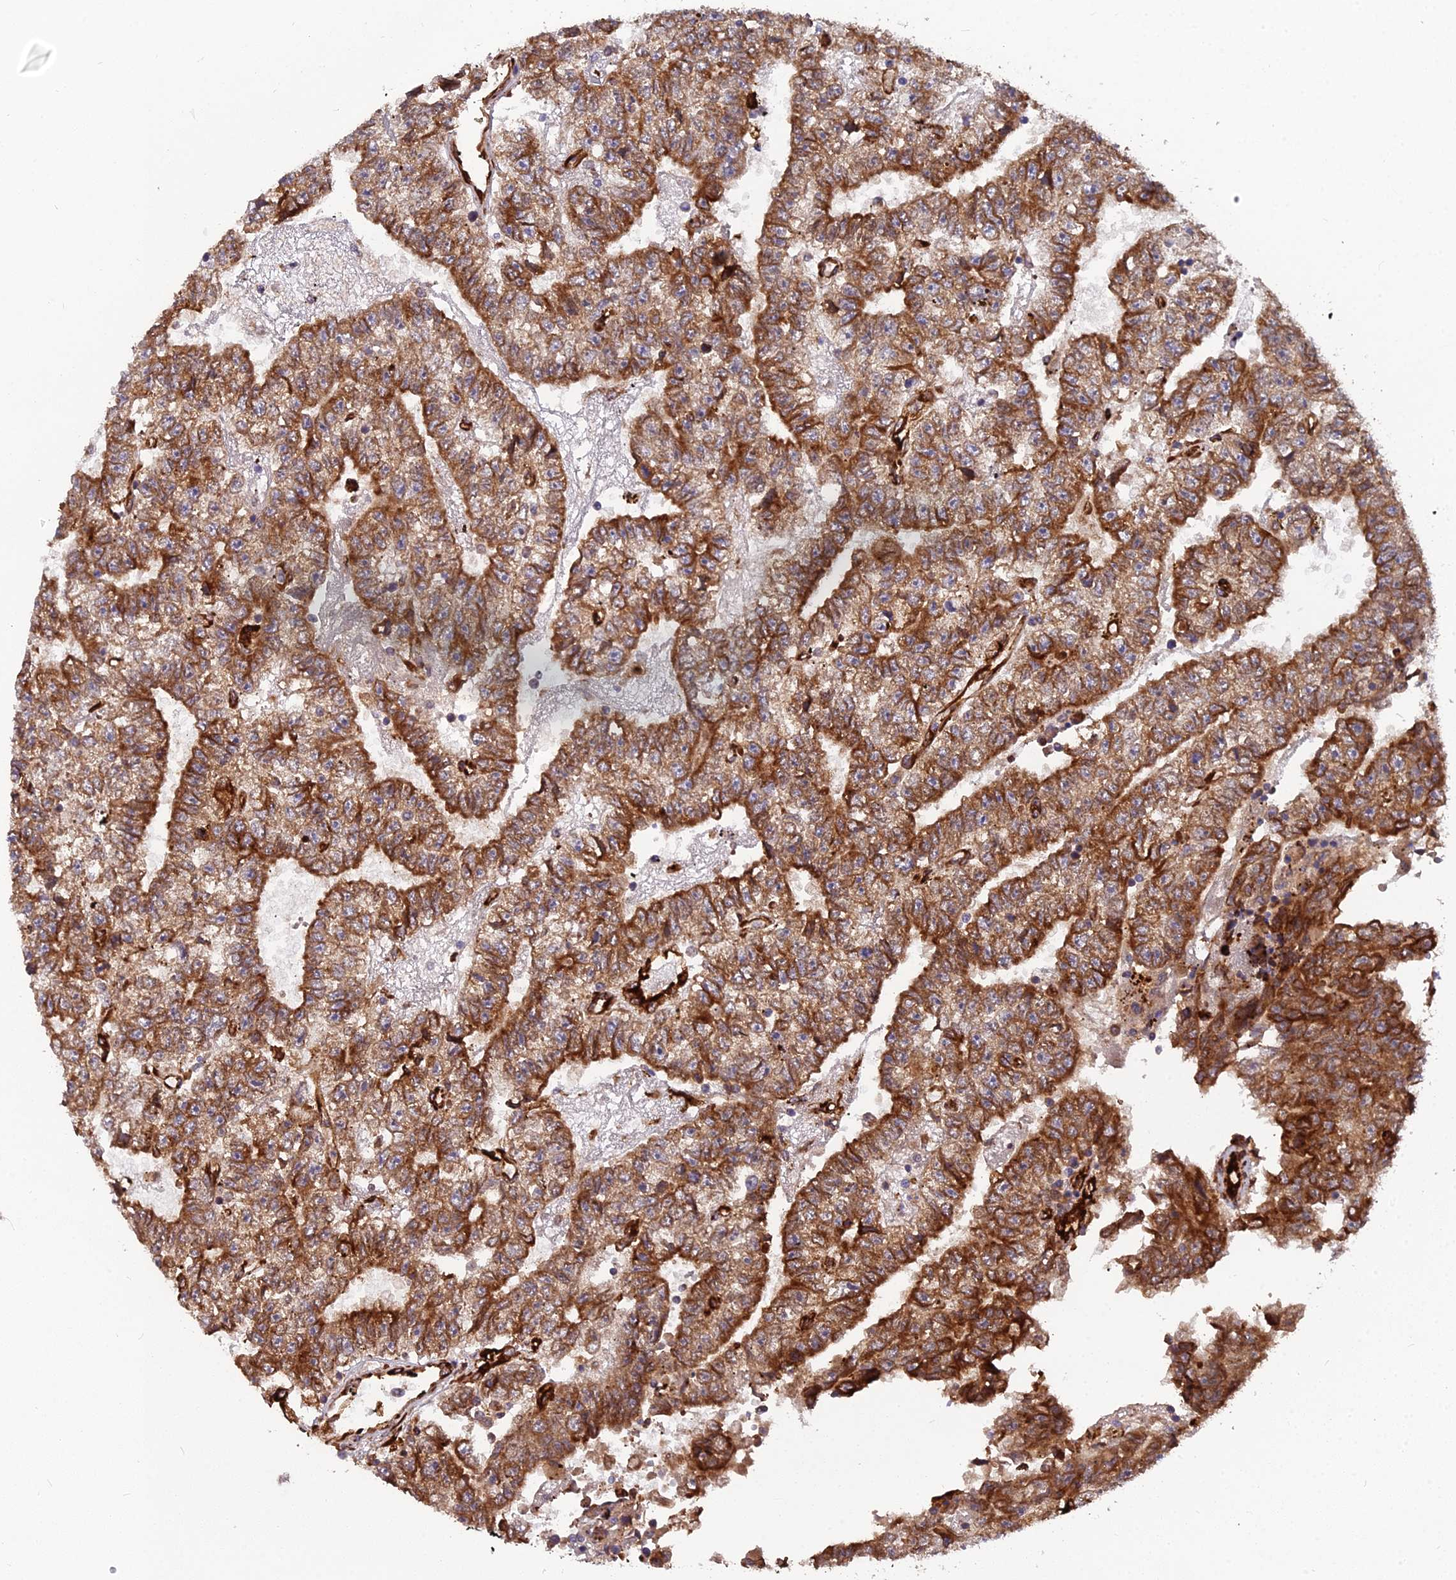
{"staining": {"intensity": "strong", "quantity": ">75%", "location": "cytoplasmic/membranous"}, "tissue": "testis cancer", "cell_type": "Tumor cells", "image_type": "cancer", "snomed": [{"axis": "morphology", "description": "Carcinoma, Embryonal, NOS"}, {"axis": "topography", "description": "Testis"}], "caption": "Immunohistochemical staining of human testis cancer (embryonal carcinoma) reveals strong cytoplasmic/membranous protein positivity in about >75% of tumor cells.", "gene": "NDUFAF7", "patient": {"sex": "male", "age": 25}}